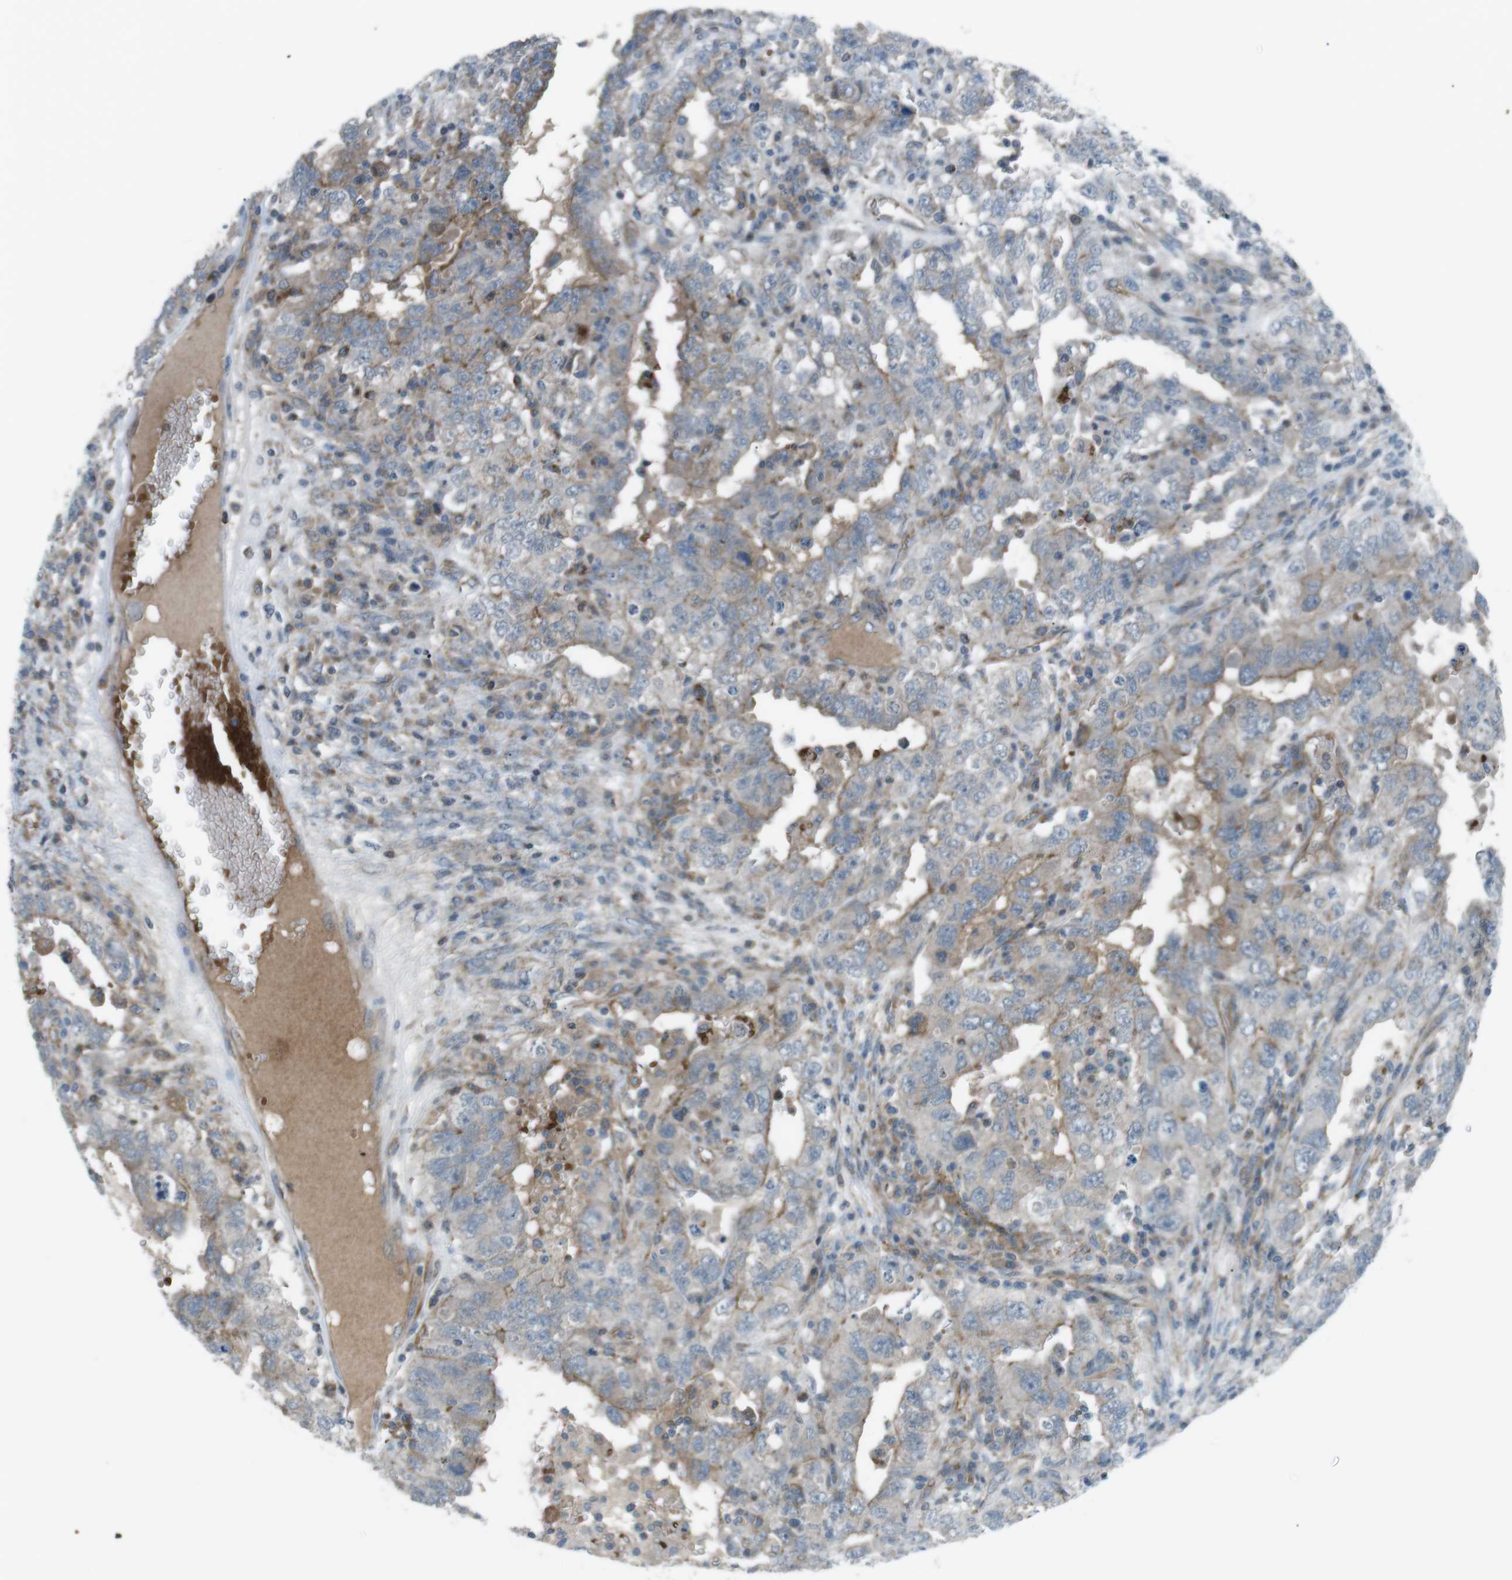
{"staining": {"intensity": "weak", "quantity": "25%-75%", "location": "cytoplasmic/membranous"}, "tissue": "testis cancer", "cell_type": "Tumor cells", "image_type": "cancer", "snomed": [{"axis": "morphology", "description": "Carcinoma, Embryonal, NOS"}, {"axis": "topography", "description": "Testis"}], "caption": "Protein expression analysis of testis cancer (embryonal carcinoma) exhibits weak cytoplasmic/membranous staining in approximately 25%-75% of tumor cells.", "gene": "SPTA1", "patient": {"sex": "male", "age": 26}}